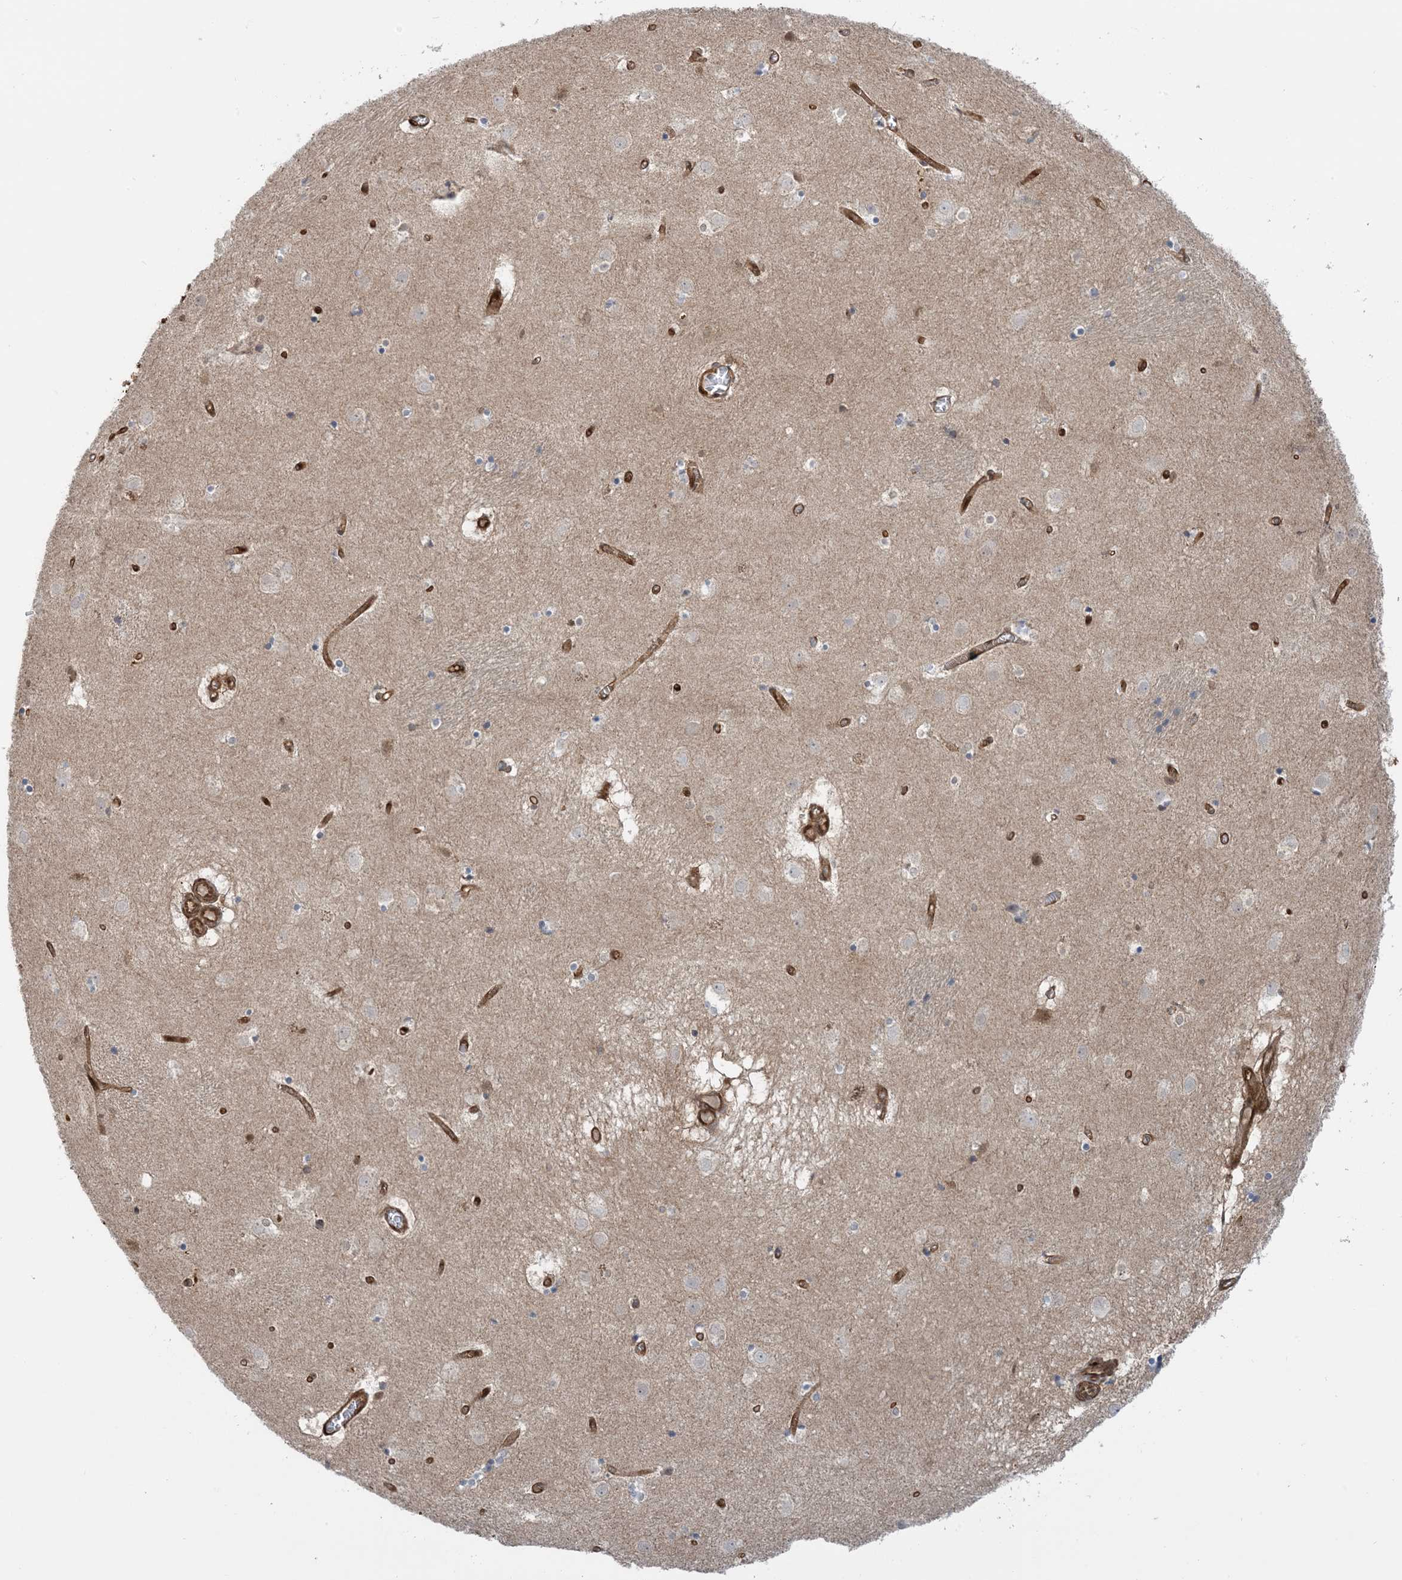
{"staining": {"intensity": "negative", "quantity": "none", "location": "none"}, "tissue": "caudate", "cell_type": "Glial cells", "image_type": "normal", "snomed": [{"axis": "morphology", "description": "Normal tissue, NOS"}, {"axis": "topography", "description": "Lateral ventricle wall"}], "caption": "Image shows no protein positivity in glial cells of benign caudate.", "gene": "PPM1F", "patient": {"sex": "male", "age": 70}}